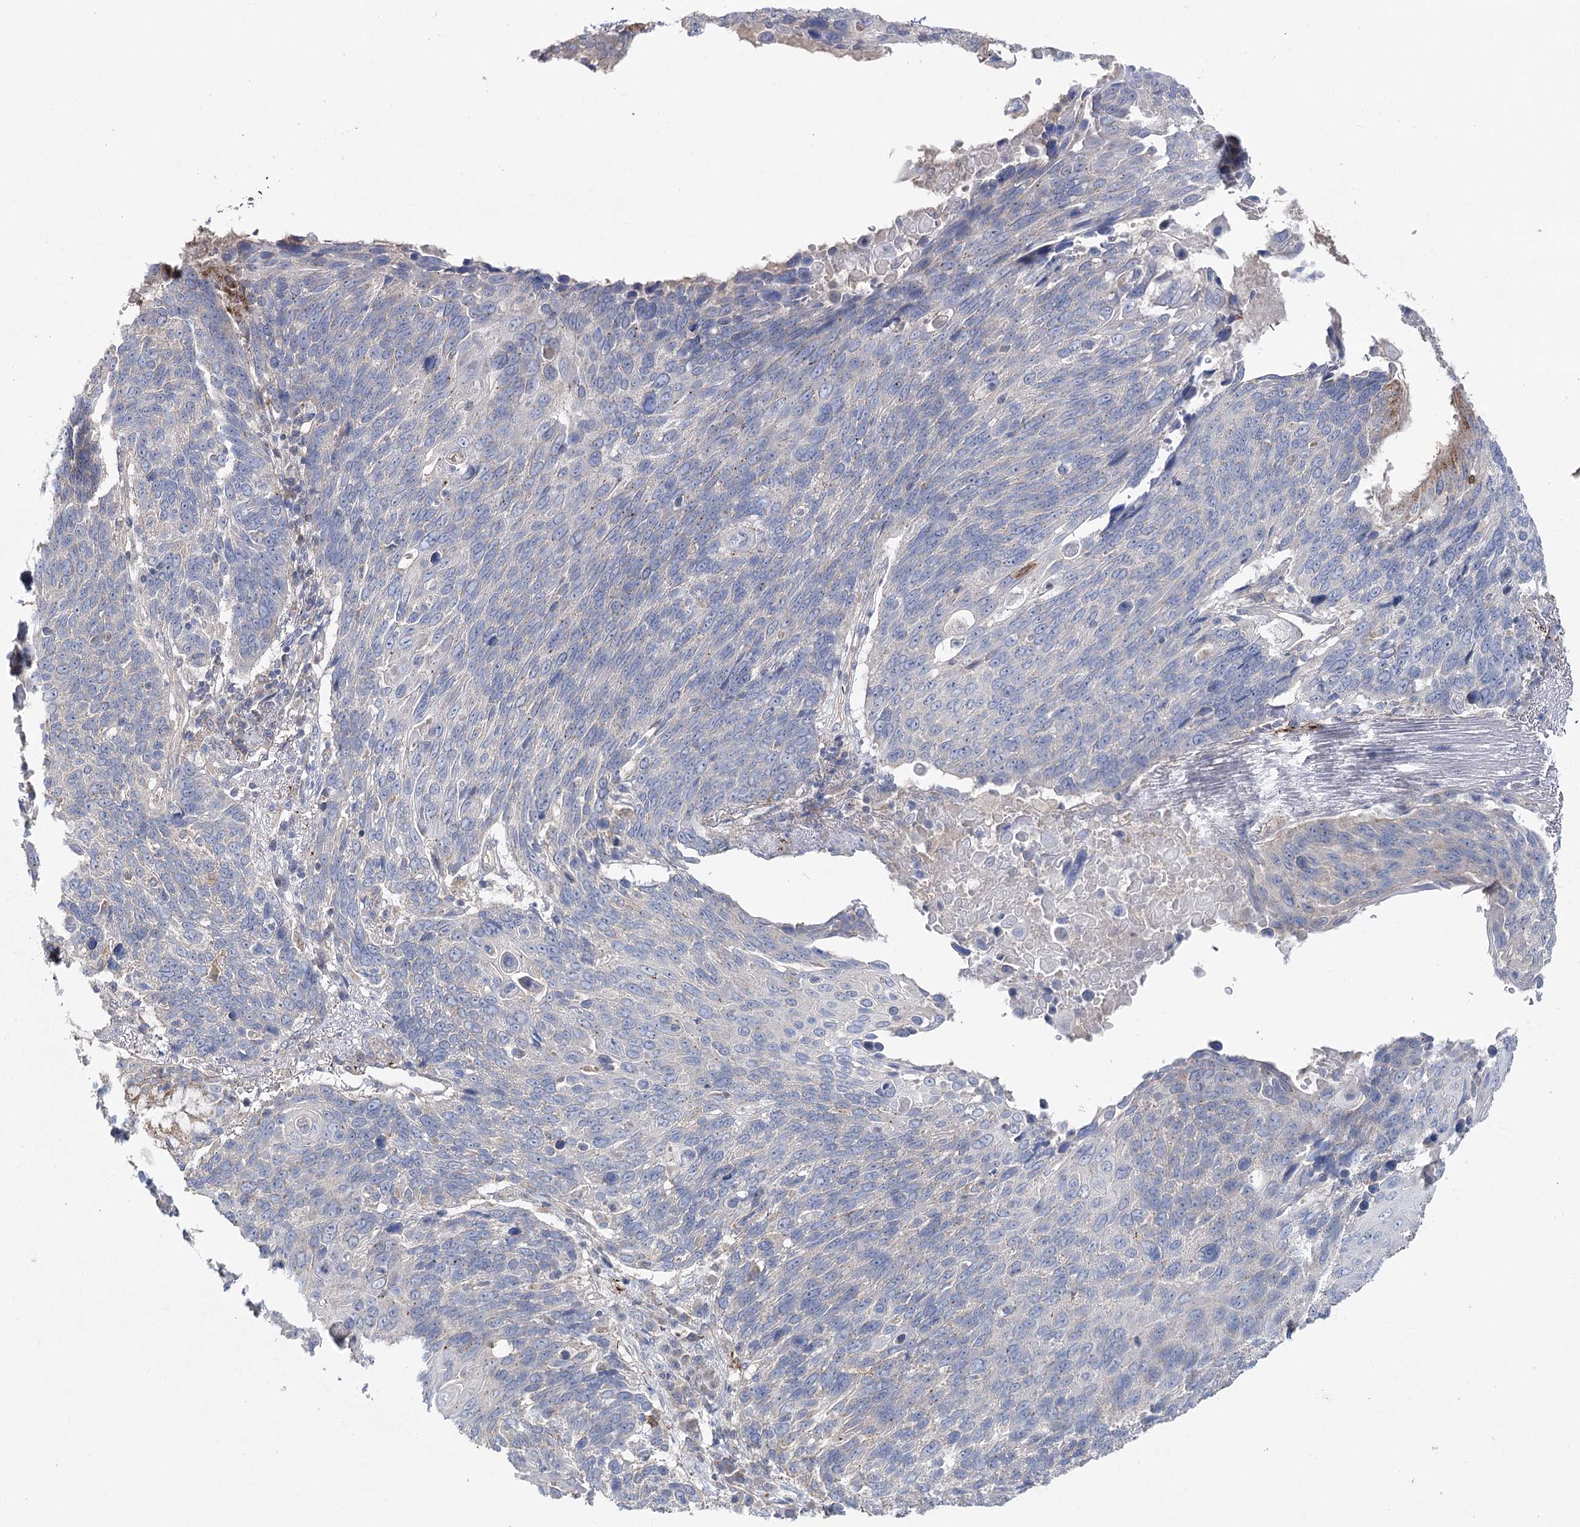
{"staining": {"intensity": "negative", "quantity": "none", "location": "none"}, "tissue": "lung cancer", "cell_type": "Tumor cells", "image_type": "cancer", "snomed": [{"axis": "morphology", "description": "Squamous cell carcinoma, NOS"}, {"axis": "topography", "description": "Lung"}], "caption": "Lung cancer (squamous cell carcinoma) was stained to show a protein in brown. There is no significant positivity in tumor cells. (Stains: DAB IHC with hematoxylin counter stain, Microscopy: brightfield microscopy at high magnification).", "gene": "AURKC", "patient": {"sex": "male", "age": 66}}